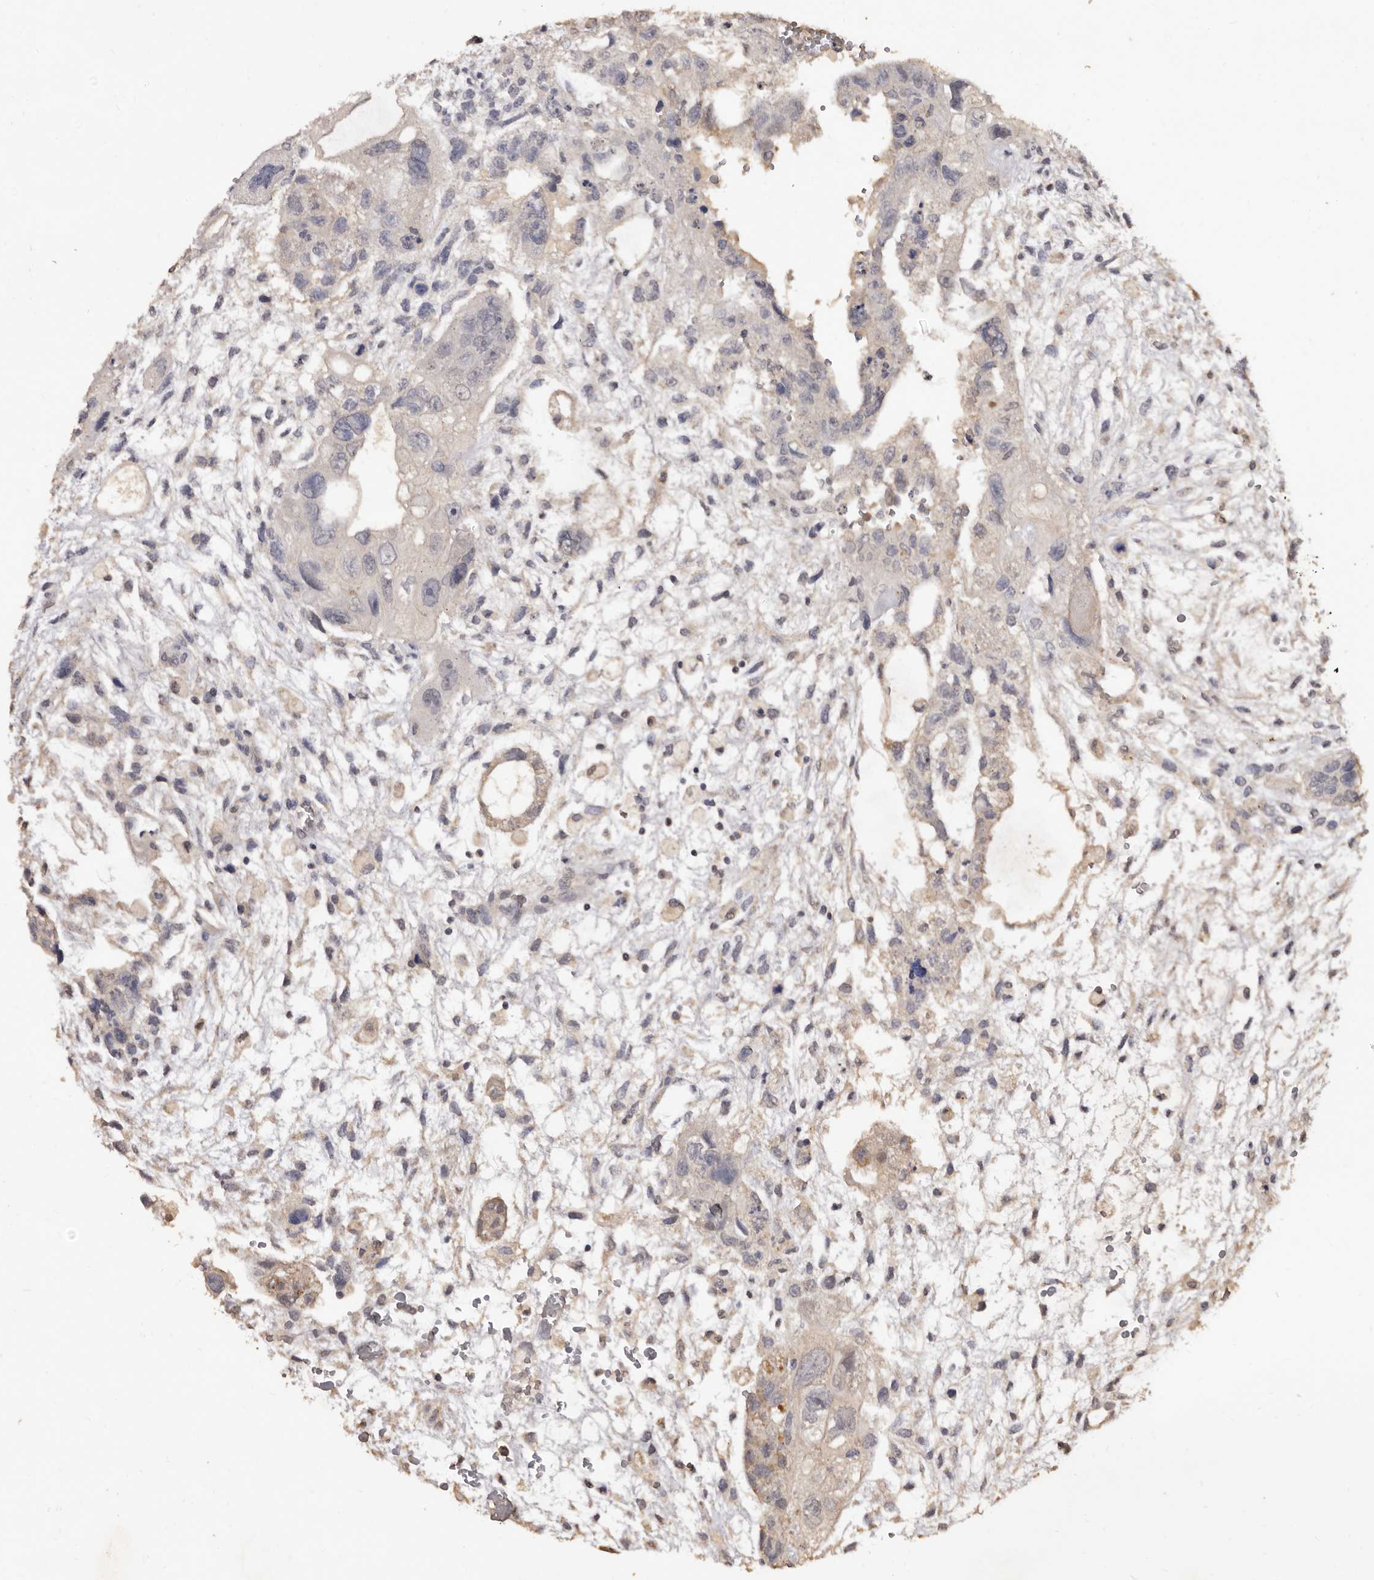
{"staining": {"intensity": "negative", "quantity": "none", "location": "none"}, "tissue": "testis cancer", "cell_type": "Tumor cells", "image_type": "cancer", "snomed": [{"axis": "morphology", "description": "Carcinoma, Embryonal, NOS"}, {"axis": "topography", "description": "Testis"}], "caption": "Immunohistochemical staining of testis embryonal carcinoma demonstrates no significant expression in tumor cells. (Immunohistochemistry, brightfield microscopy, high magnification).", "gene": "INAVA", "patient": {"sex": "male", "age": 36}}